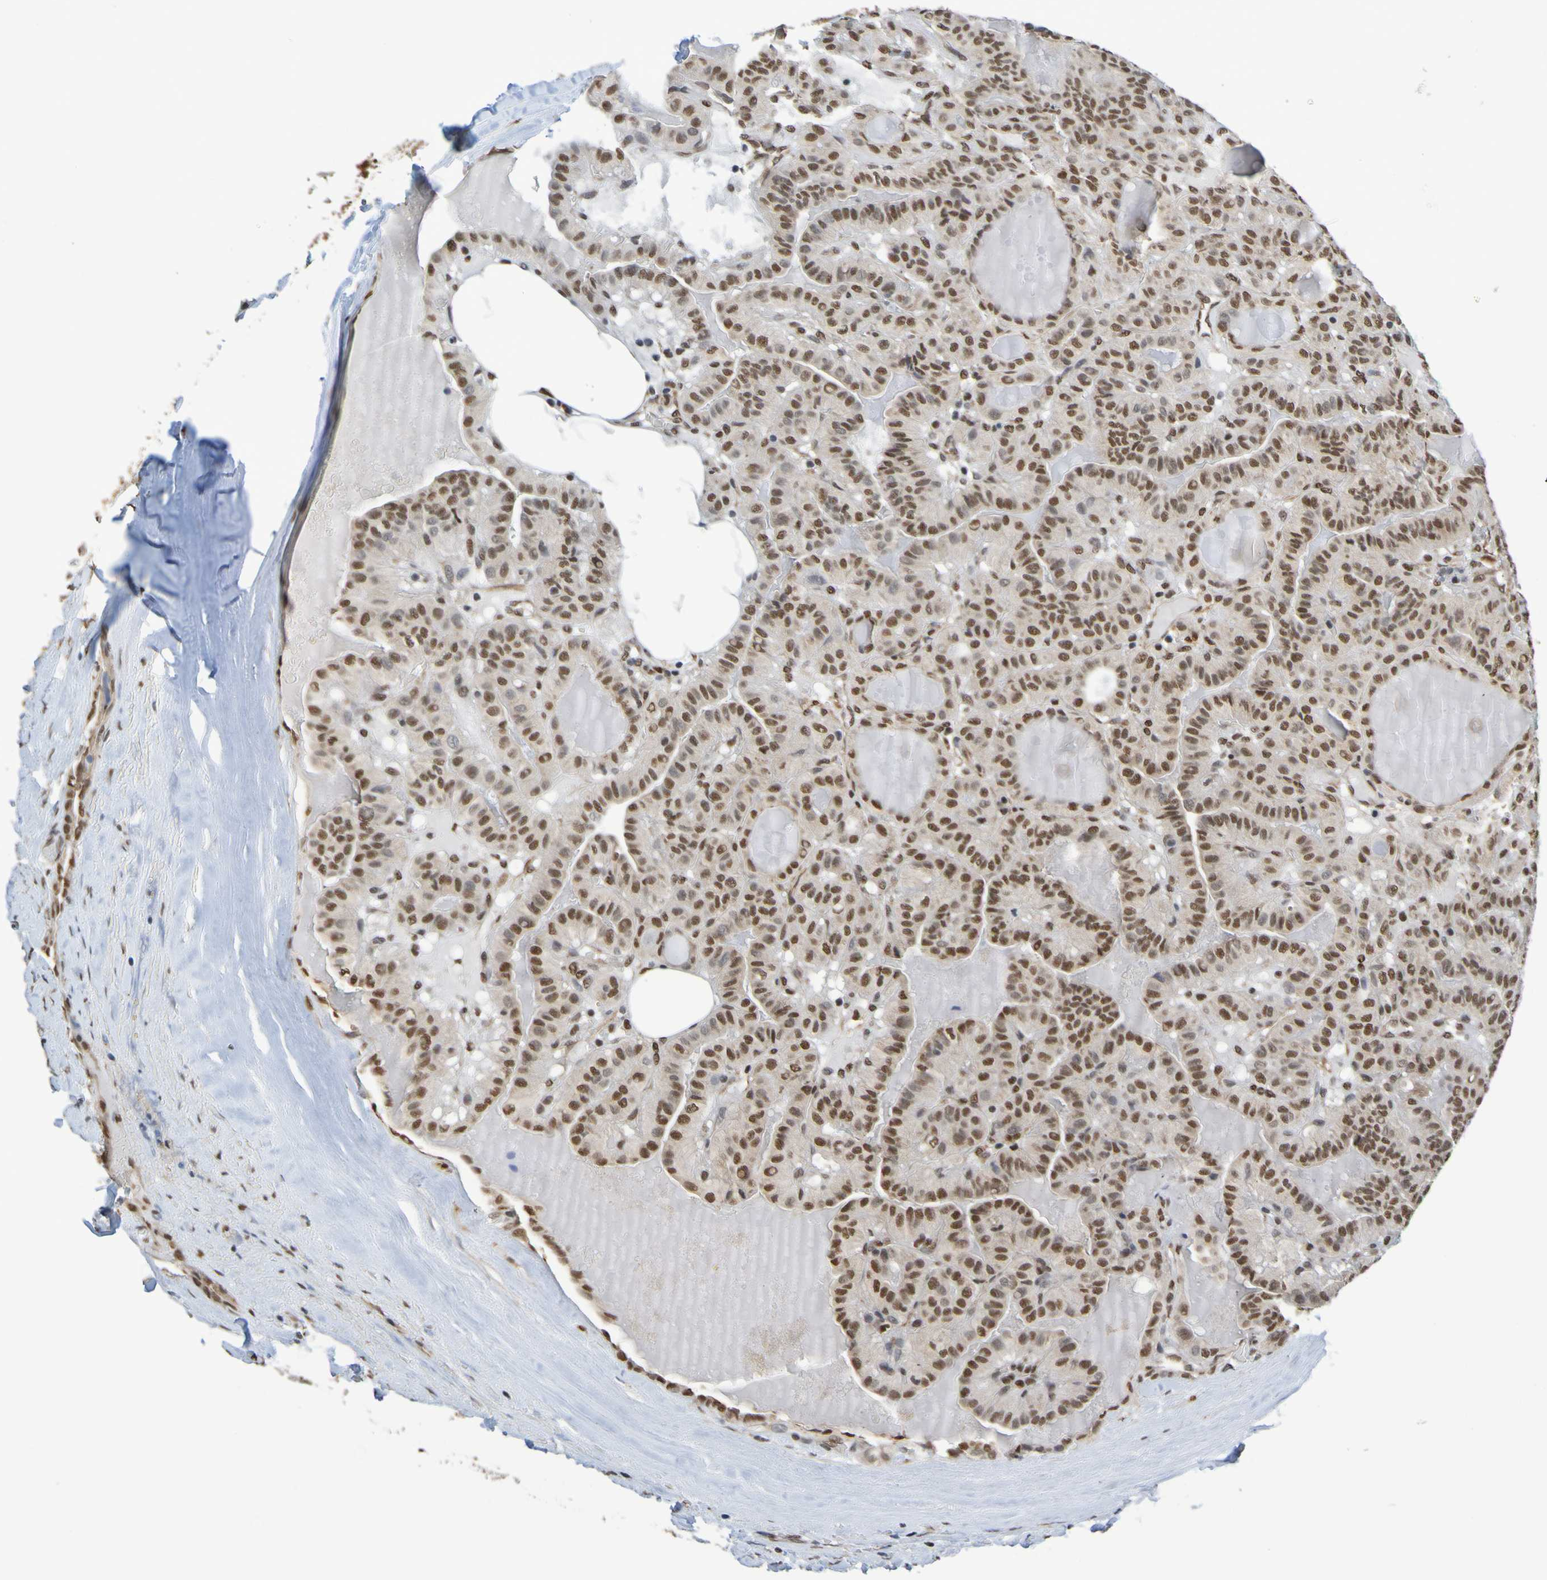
{"staining": {"intensity": "moderate", "quantity": ">75%", "location": "nuclear"}, "tissue": "thyroid cancer", "cell_type": "Tumor cells", "image_type": "cancer", "snomed": [{"axis": "morphology", "description": "Papillary adenocarcinoma, NOS"}, {"axis": "topography", "description": "Thyroid gland"}], "caption": "Immunohistochemical staining of thyroid cancer (papillary adenocarcinoma) reveals medium levels of moderate nuclear protein staining in about >75% of tumor cells. (DAB = brown stain, brightfield microscopy at high magnification).", "gene": "HDAC2", "patient": {"sex": "male", "age": 77}}